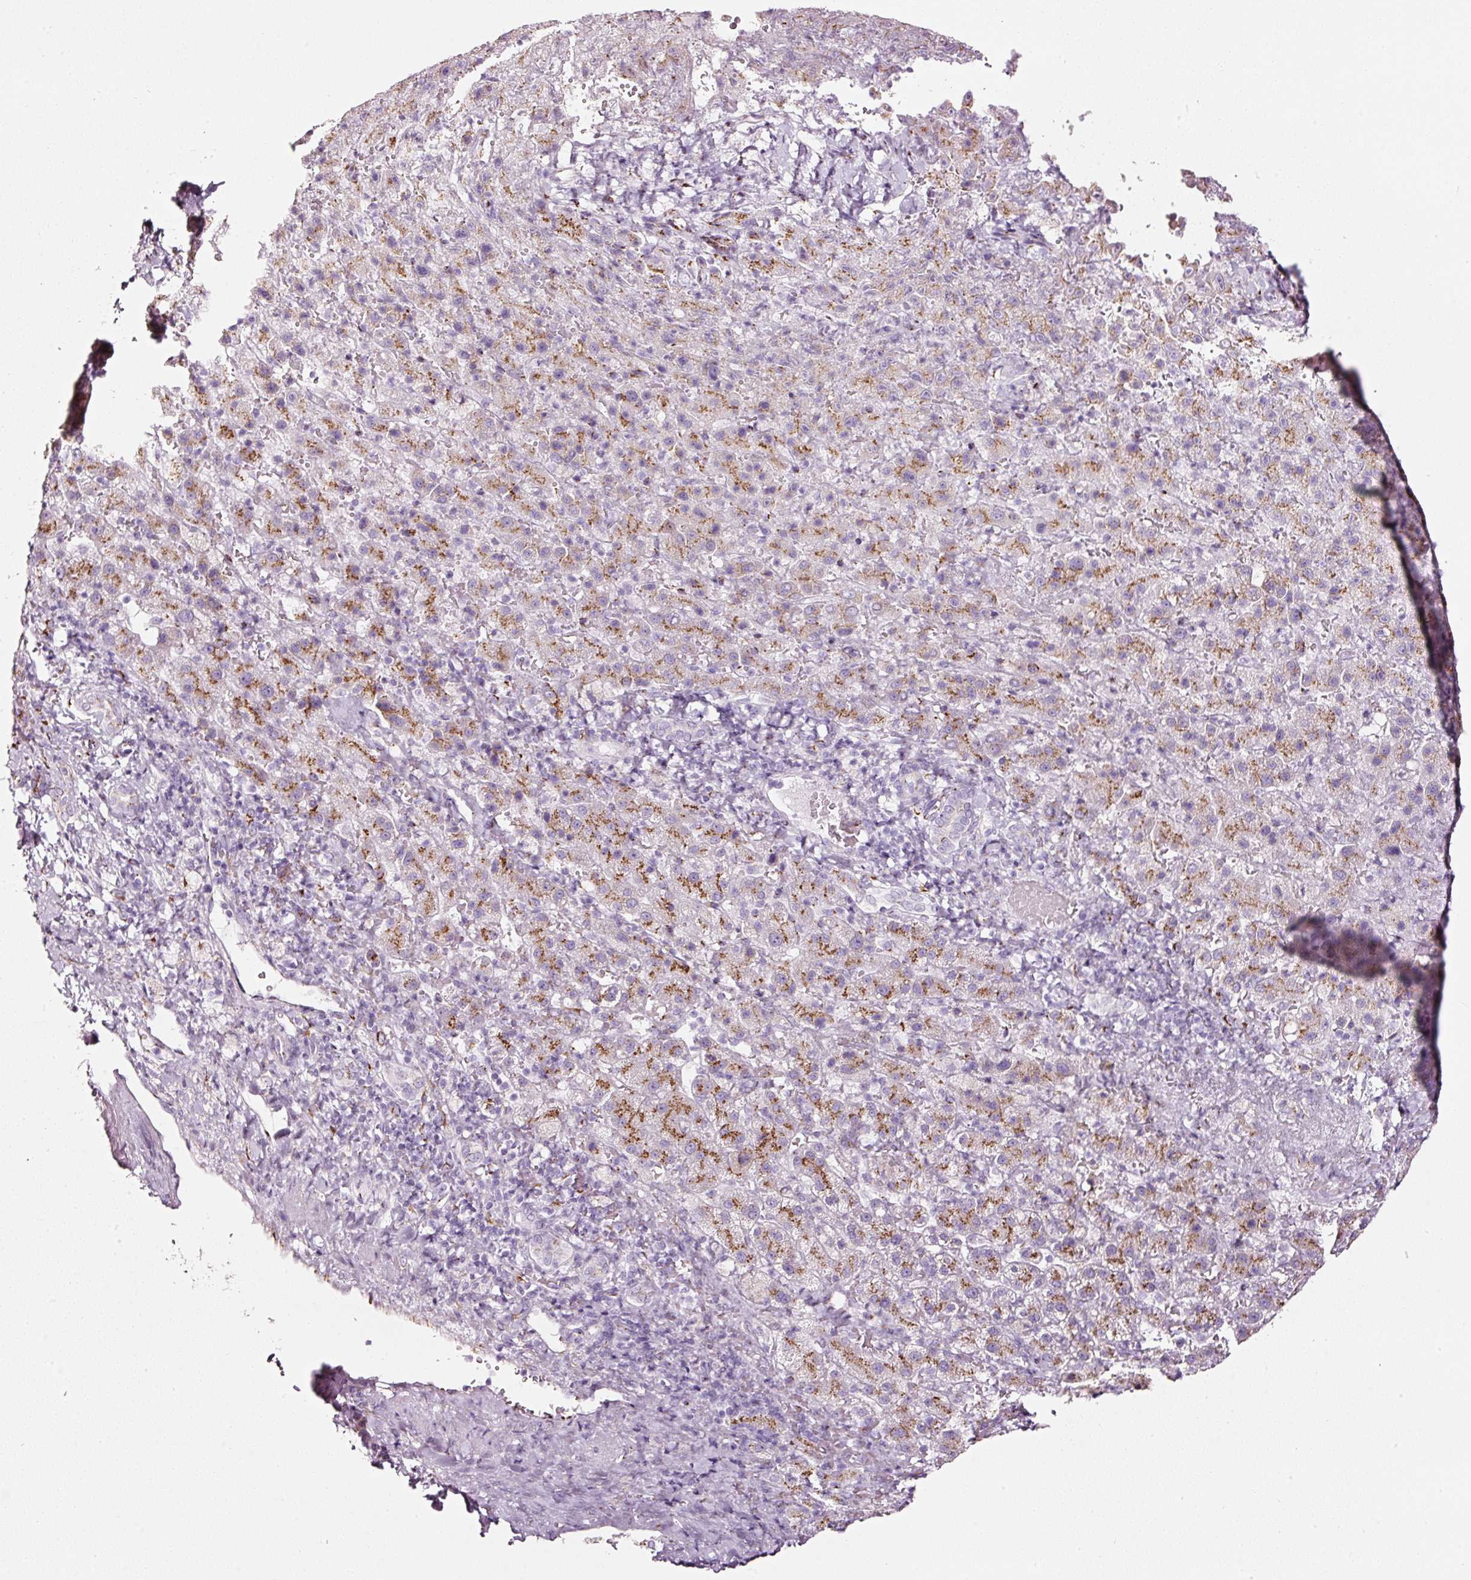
{"staining": {"intensity": "moderate", "quantity": ">75%", "location": "cytoplasmic/membranous"}, "tissue": "liver cancer", "cell_type": "Tumor cells", "image_type": "cancer", "snomed": [{"axis": "morphology", "description": "Carcinoma, Hepatocellular, NOS"}, {"axis": "topography", "description": "Liver"}], "caption": "A photomicrograph showing moderate cytoplasmic/membranous positivity in about >75% of tumor cells in liver cancer, as visualized by brown immunohistochemical staining.", "gene": "SDF4", "patient": {"sex": "female", "age": 58}}